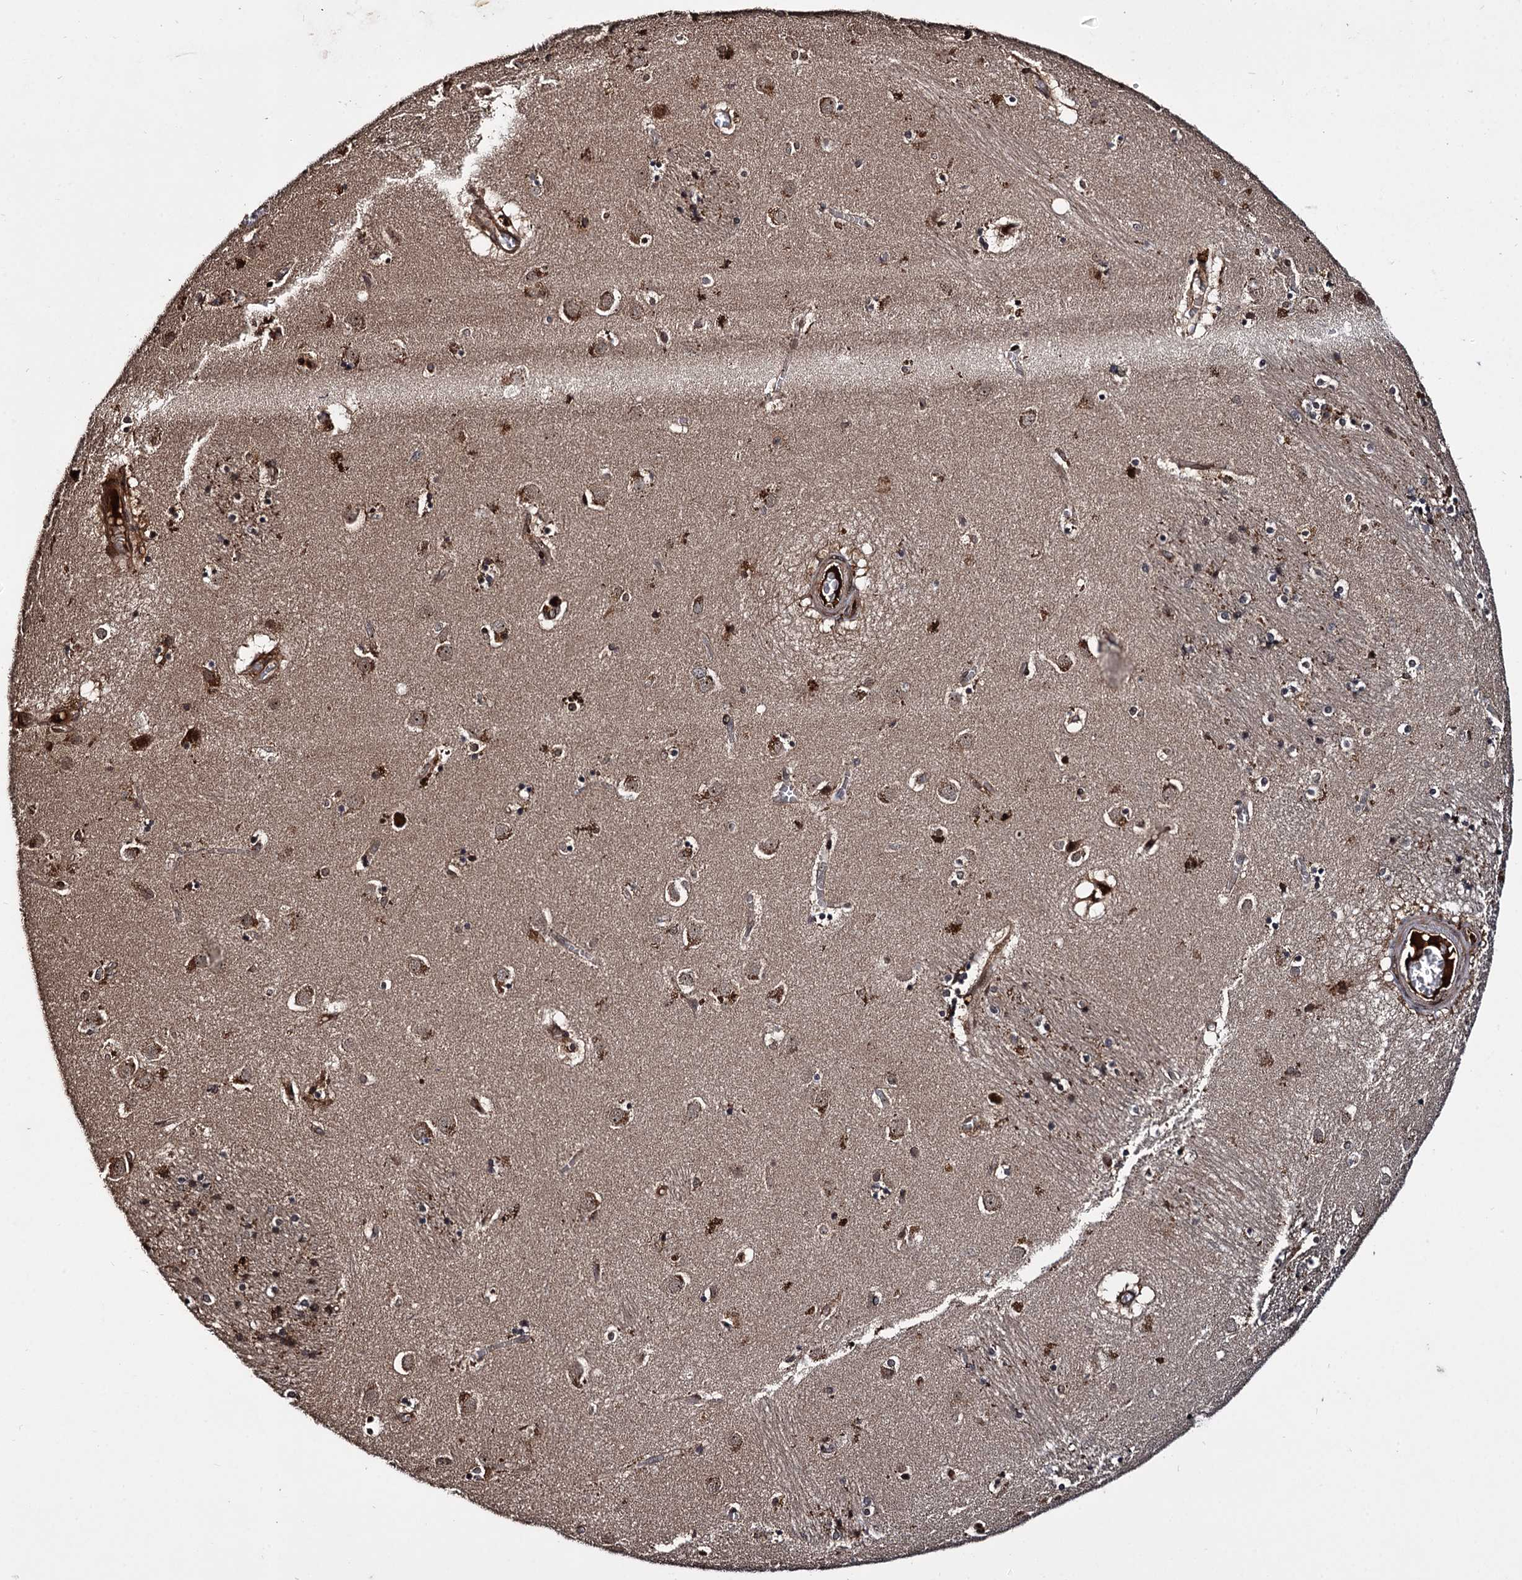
{"staining": {"intensity": "weak", "quantity": "25%-75%", "location": "cytoplasmic/membranous"}, "tissue": "caudate", "cell_type": "Glial cells", "image_type": "normal", "snomed": [{"axis": "morphology", "description": "Normal tissue, NOS"}, {"axis": "topography", "description": "Lateral ventricle wall"}], "caption": "This micrograph demonstrates unremarkable caudate stained with immunohistochemistry to label a protein in brown. The cytoplasmic/membranous of glial cells show weak positivity for the protein. Nuclei are counter-stained blue.", "gene": "CEP192", "patient": {"sex": "male", "age": 70}}